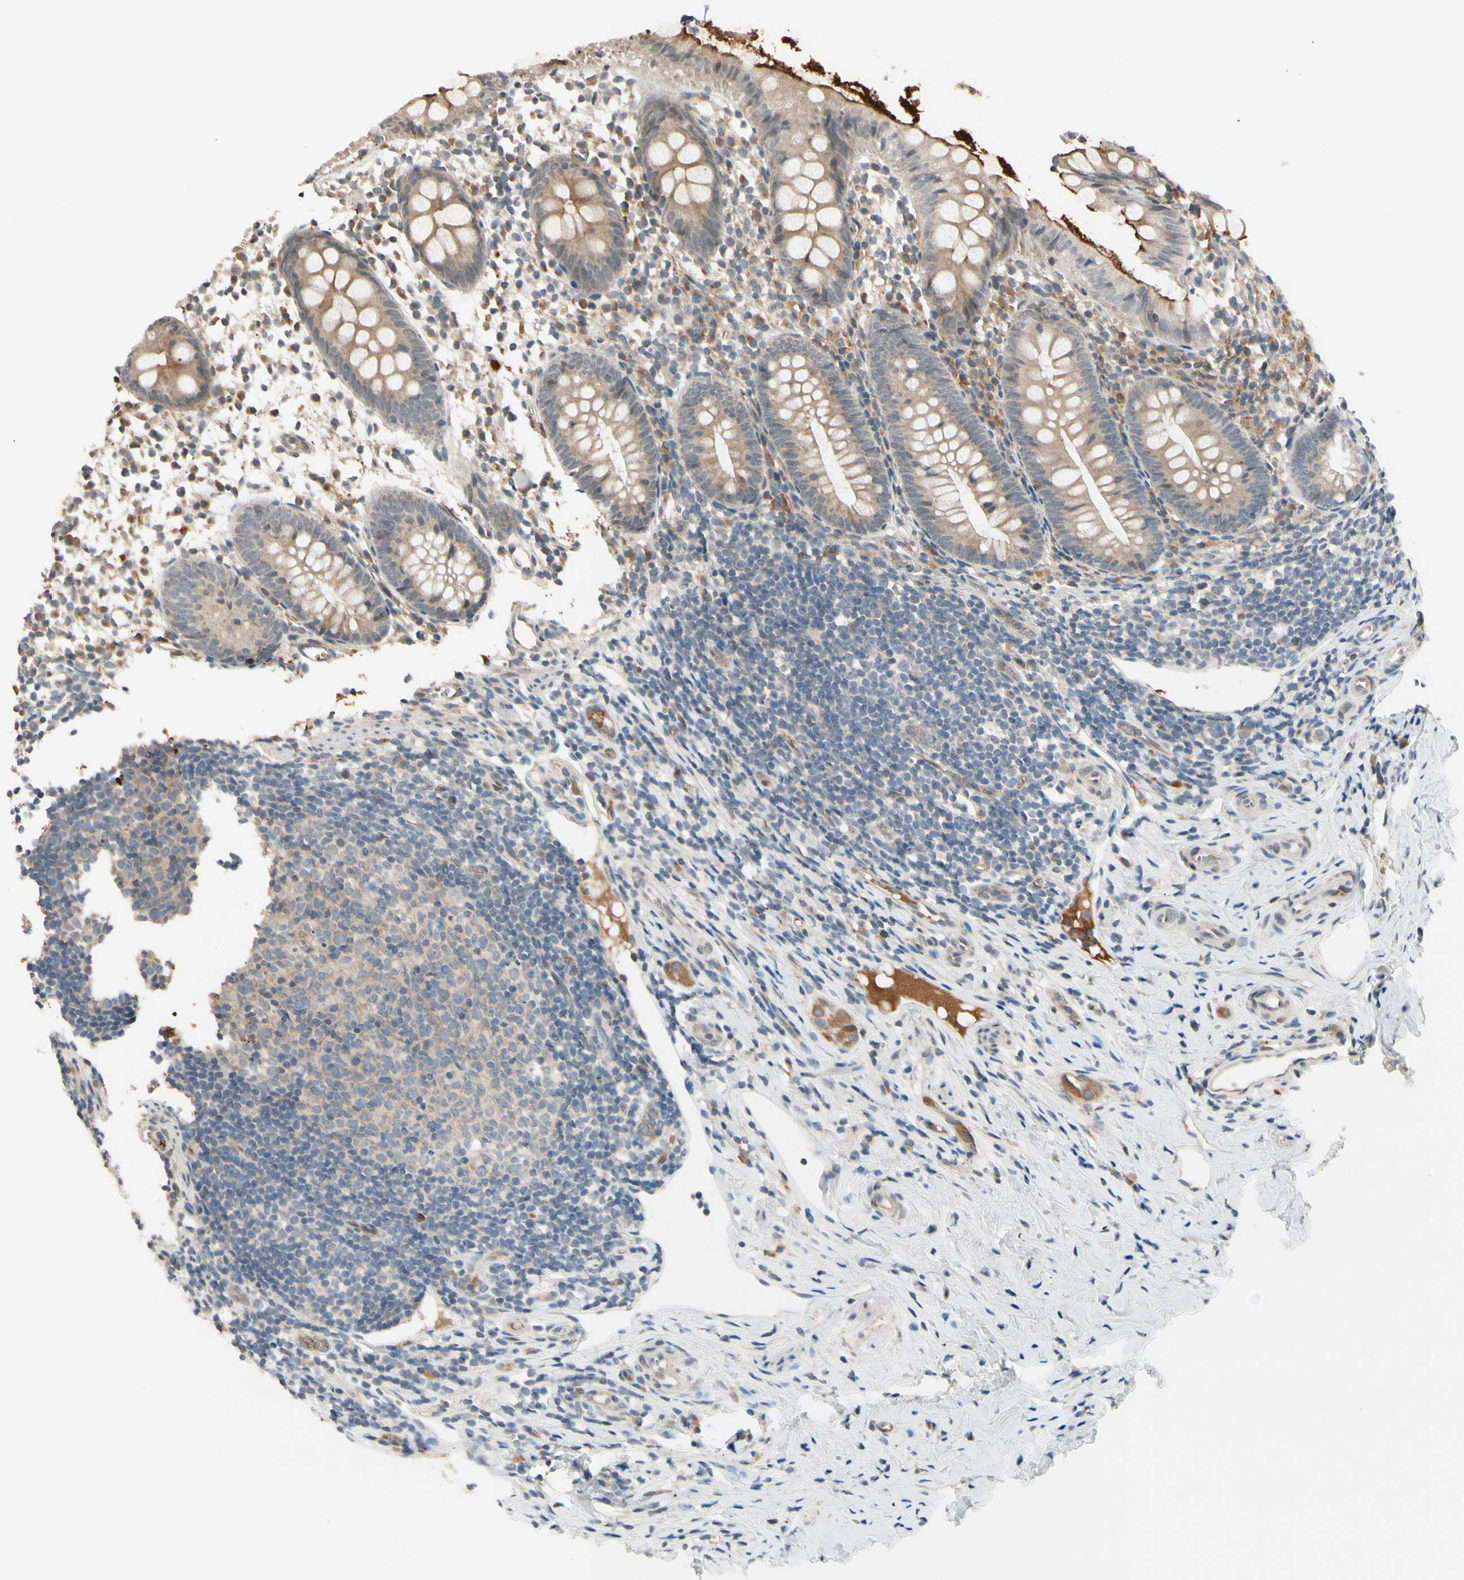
{"staining": {"intensity": "weak", "quantity": ">75%", "location": "cytoplasmic/membranous"}, "tissue": "appendix", "cell_type": "Glandular cells", "image_type": "normal", "snomed": [{"axis": "morphology", "description": "Normal tissue, NOS"}, {"axis": "topography", "description": "Appendix"}], "caption": "Immunohistochemistry (IHC) image of normal appendix: appendix stained using immunohistochemistry displays low levels of weak protein expression localized specifically in the cytoplasmic/membranous of glandular cells, appearing as a cytoplasmic/membranous brown color.", "gene": "FGF10", "patient": {"sex": "female", "age": 20}}